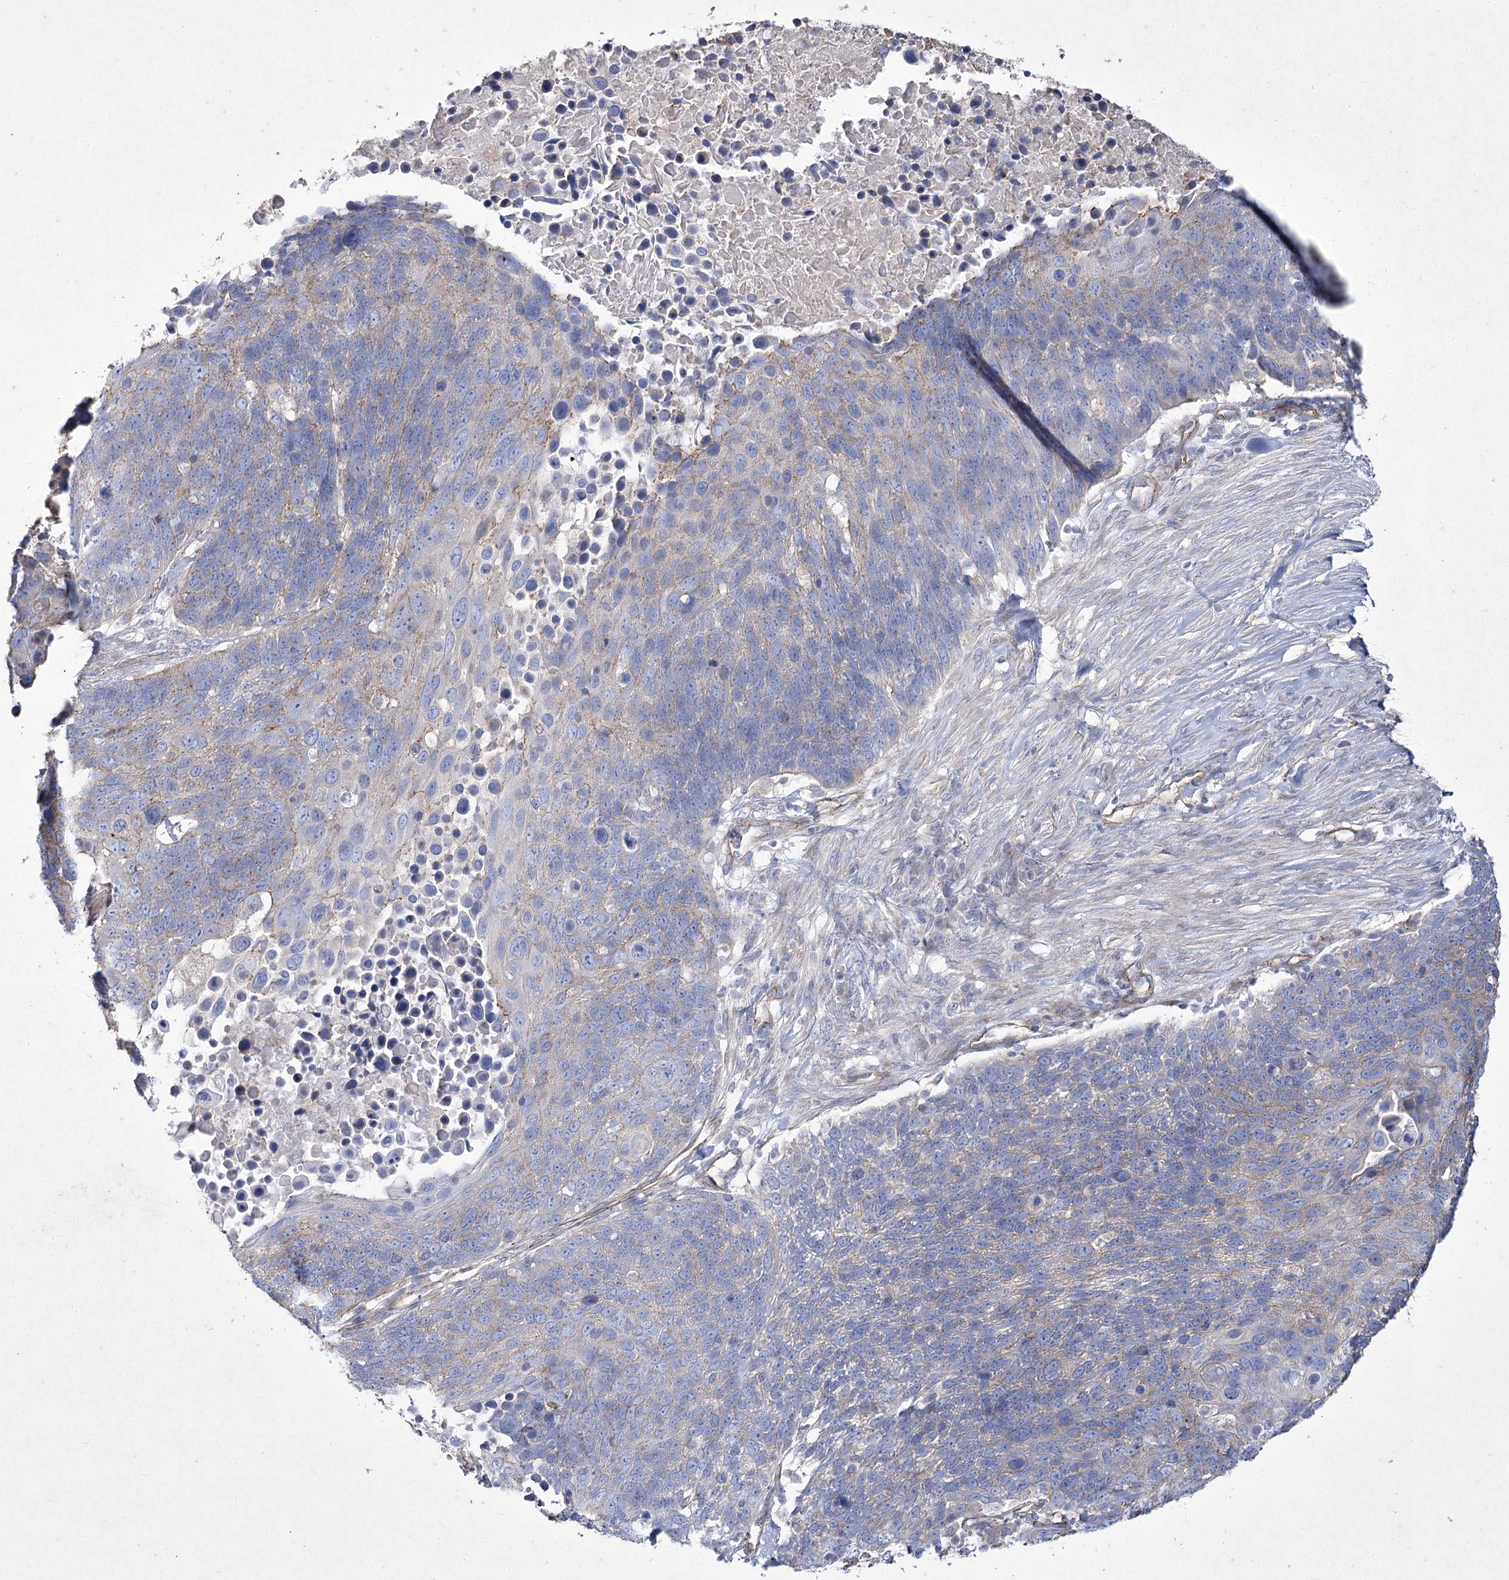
{"staining": {"intensity": "weak", "quantity": "<25%", "location": "cytoplasmic/membranous"}, "tissue": "lung cancer", "cell_type": "Tumor cells", "image_type": "cancer", "snomed": [{"axis": "morphology", "description": "Normal tissue, NOS"}, {"axis": "morphology", "description": "Squamous cell carcinoma, NOS"}, {"axis": "topography", "description": "Lymph node"}, {"axis": "topography", "description": "Lung"}], "caption": "This is an immunohistochemistry micrograph of lung squamous cell carcinoma. There is no positivity in tumor cells.", "gene": "LDLRAD3", "patient": {"sex": "male", "age": 66}}